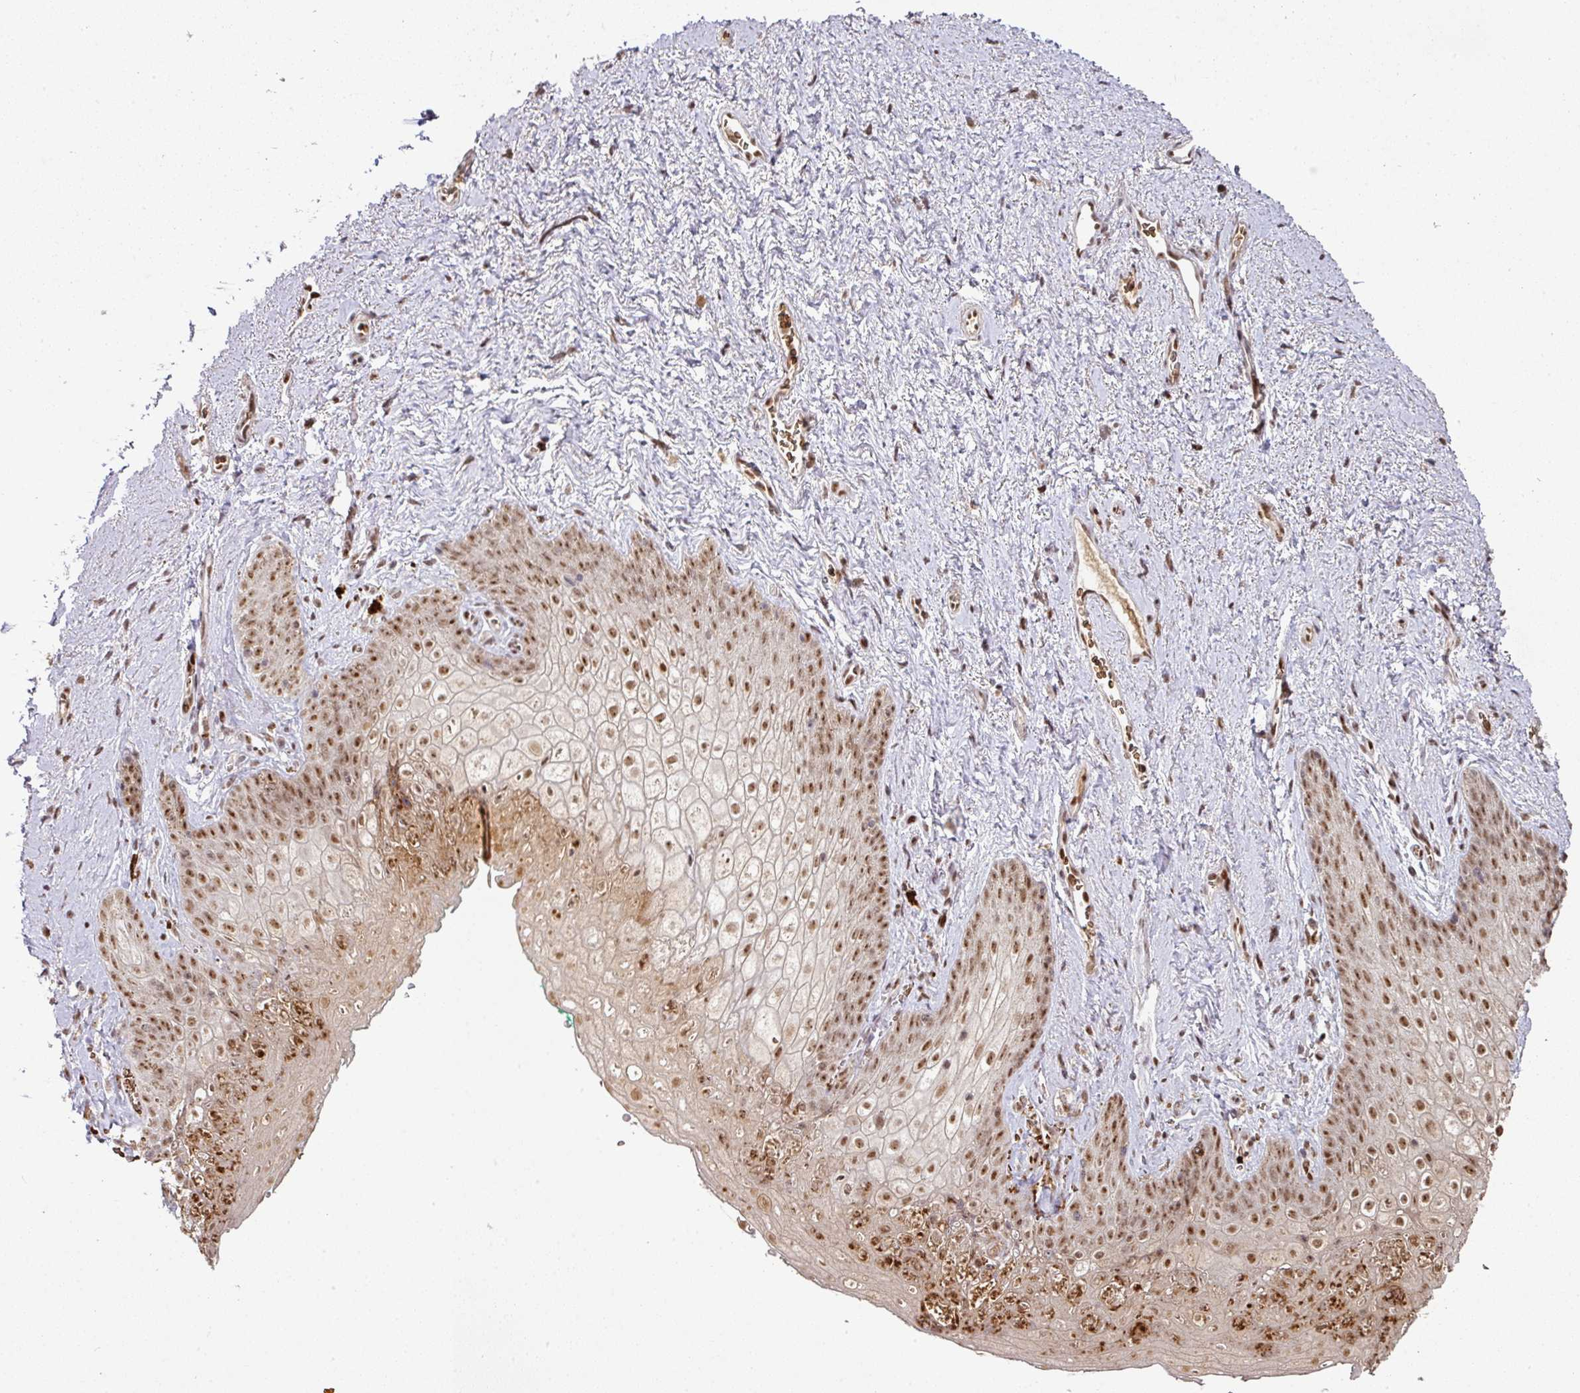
{"staining": {"intensity": "moderate", "quantity": ">75%", "location": "cytoplasmic/membranous,nuclear"}, "tissue": "vagina", "cell_type": "Squamous epithelial cells", "image_type": "normal", "snomed": [{"axis": "morphology", "description": "Normal tissue, NOS"}, {"axis": "topography", "description": "Vulva"}, {"axis": "topography", "description": "Vagina"}, {"axis": "topography", "description": "Peripheral nerve tissue"}], "caption": "Normal vagina was stained to show a protein in brown. There is medium levels of moderate cytoplasmic/membranous,nuclear staining in approximately >75% of squamous epithelial cells.", "gene": "NEIL1", "patient": {"sex": "female", "age": 66}}